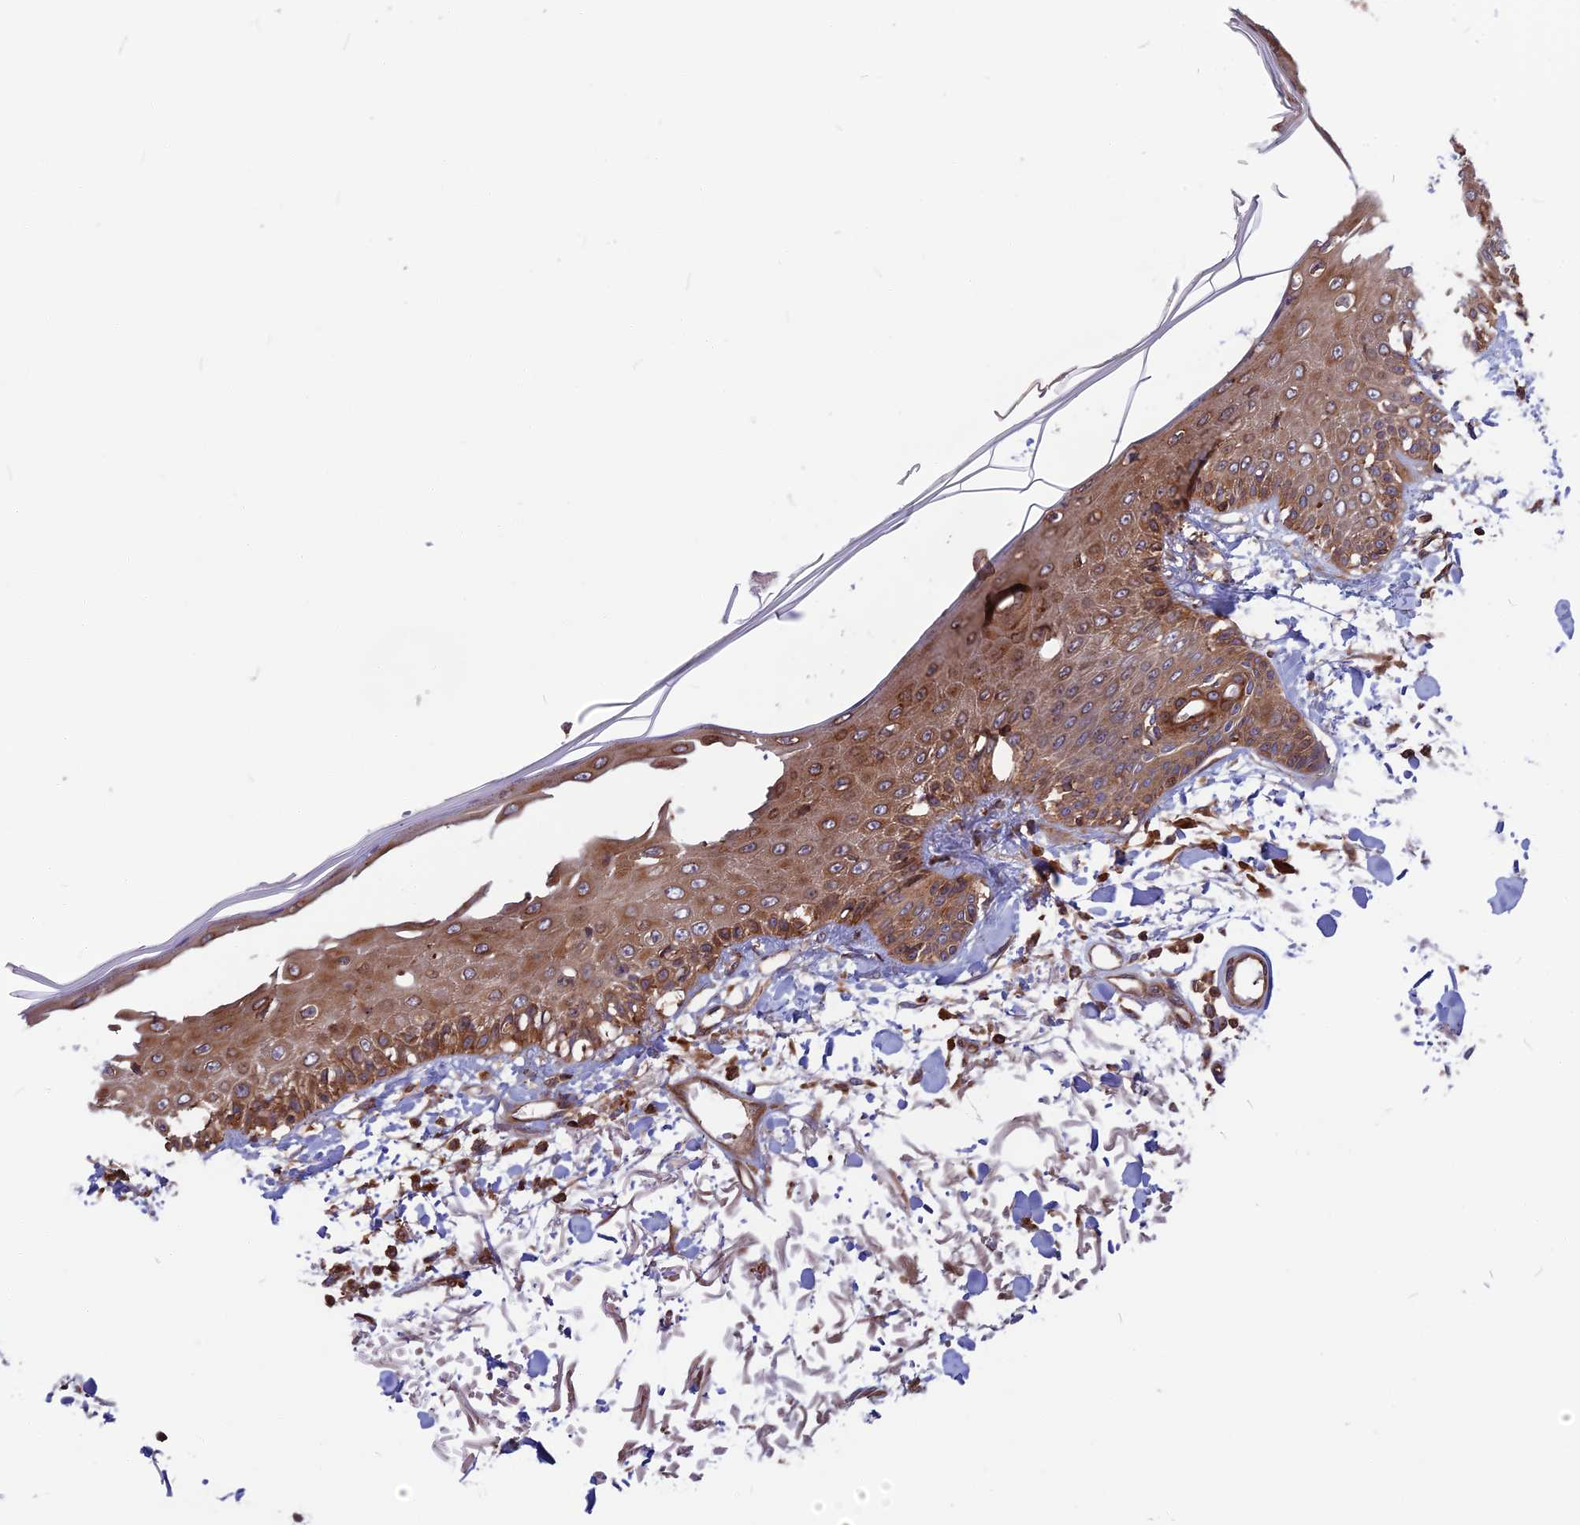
{"staining": {"intensity": "strong", "quantity": ">75%", "location": "cytoplasmic/membranous,nuclear"}, "tissue": "skin", "cell_type": "Fibroblasts", "image_type": "normal", "snomed": [{"axis": "morphology", "description": "Normal tissue, NOS"}, {"axis": "morphology", "description": "Squamous cell carcinoma, NOS"}, {"axis": "topography", "description": "Skin"}, {"axis": "topography", "description": "Peripheral nerve tissue"}], "caption": "The histopathology image exhibits a brown stain indicating the presence of a protein in the cytoplasmic/membranous,nuclear of fibroblasts in skin.", "gene": "WDR1", "patient": {"sex": "male", "age": 83}}